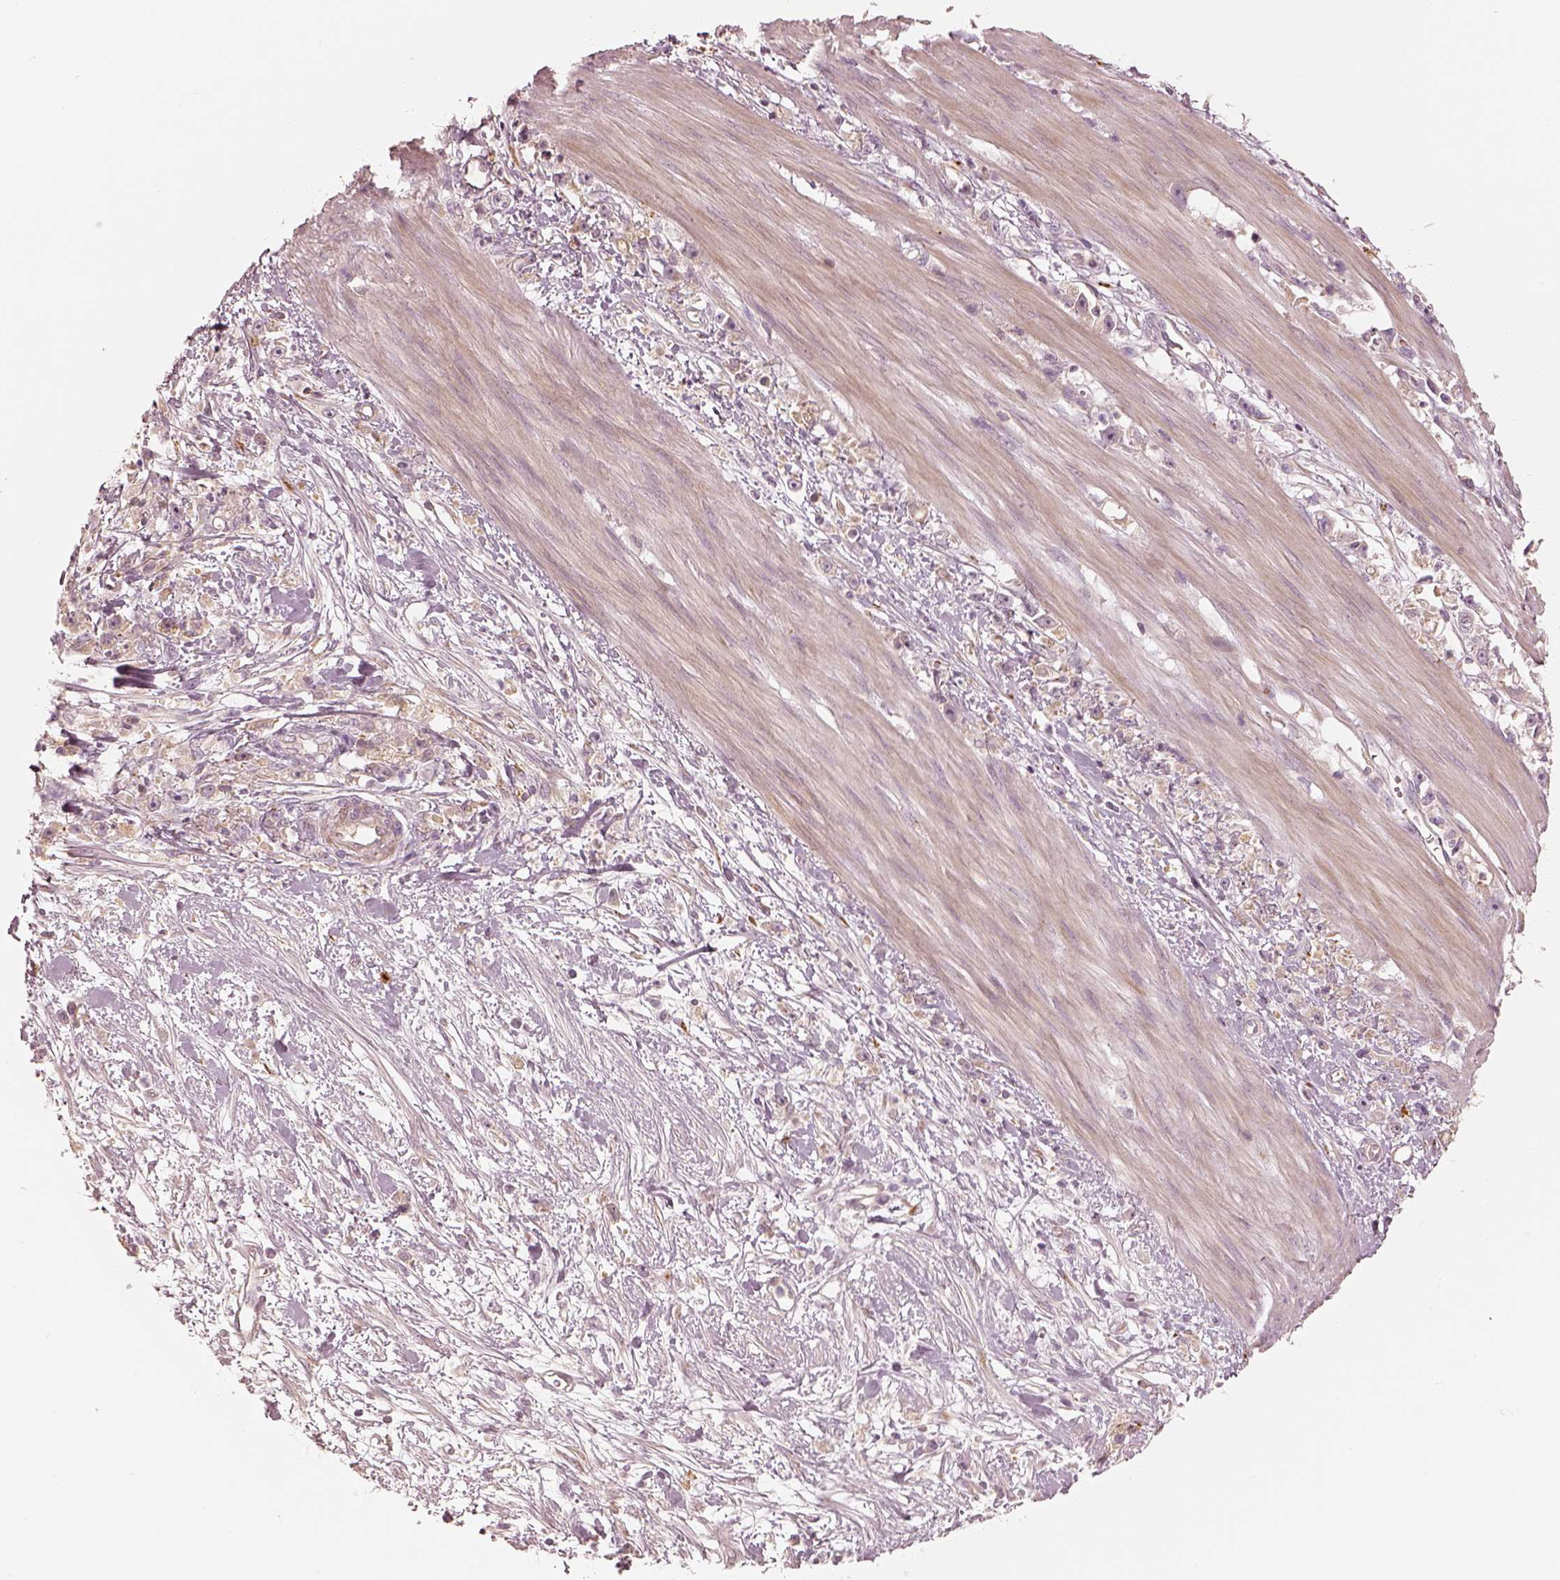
{"staining": {"intensity": "negative", "quantity": "none", "location": "none"}, "tissue": "stomach cancer", "cell_type": "Tumor cells", "image_type": "cancer", "snomed": [{"axis": "morphology", "description": "Adenocarcinoma, NOS"}, {"axis": "topography", "description": "Stomach"}], "caption": "The histopathology image shows no staining of tumor cells in adenocarcinoma (stomach).", "gene": "GORASP2", "patient": {"sex": "female", "age": 59}}